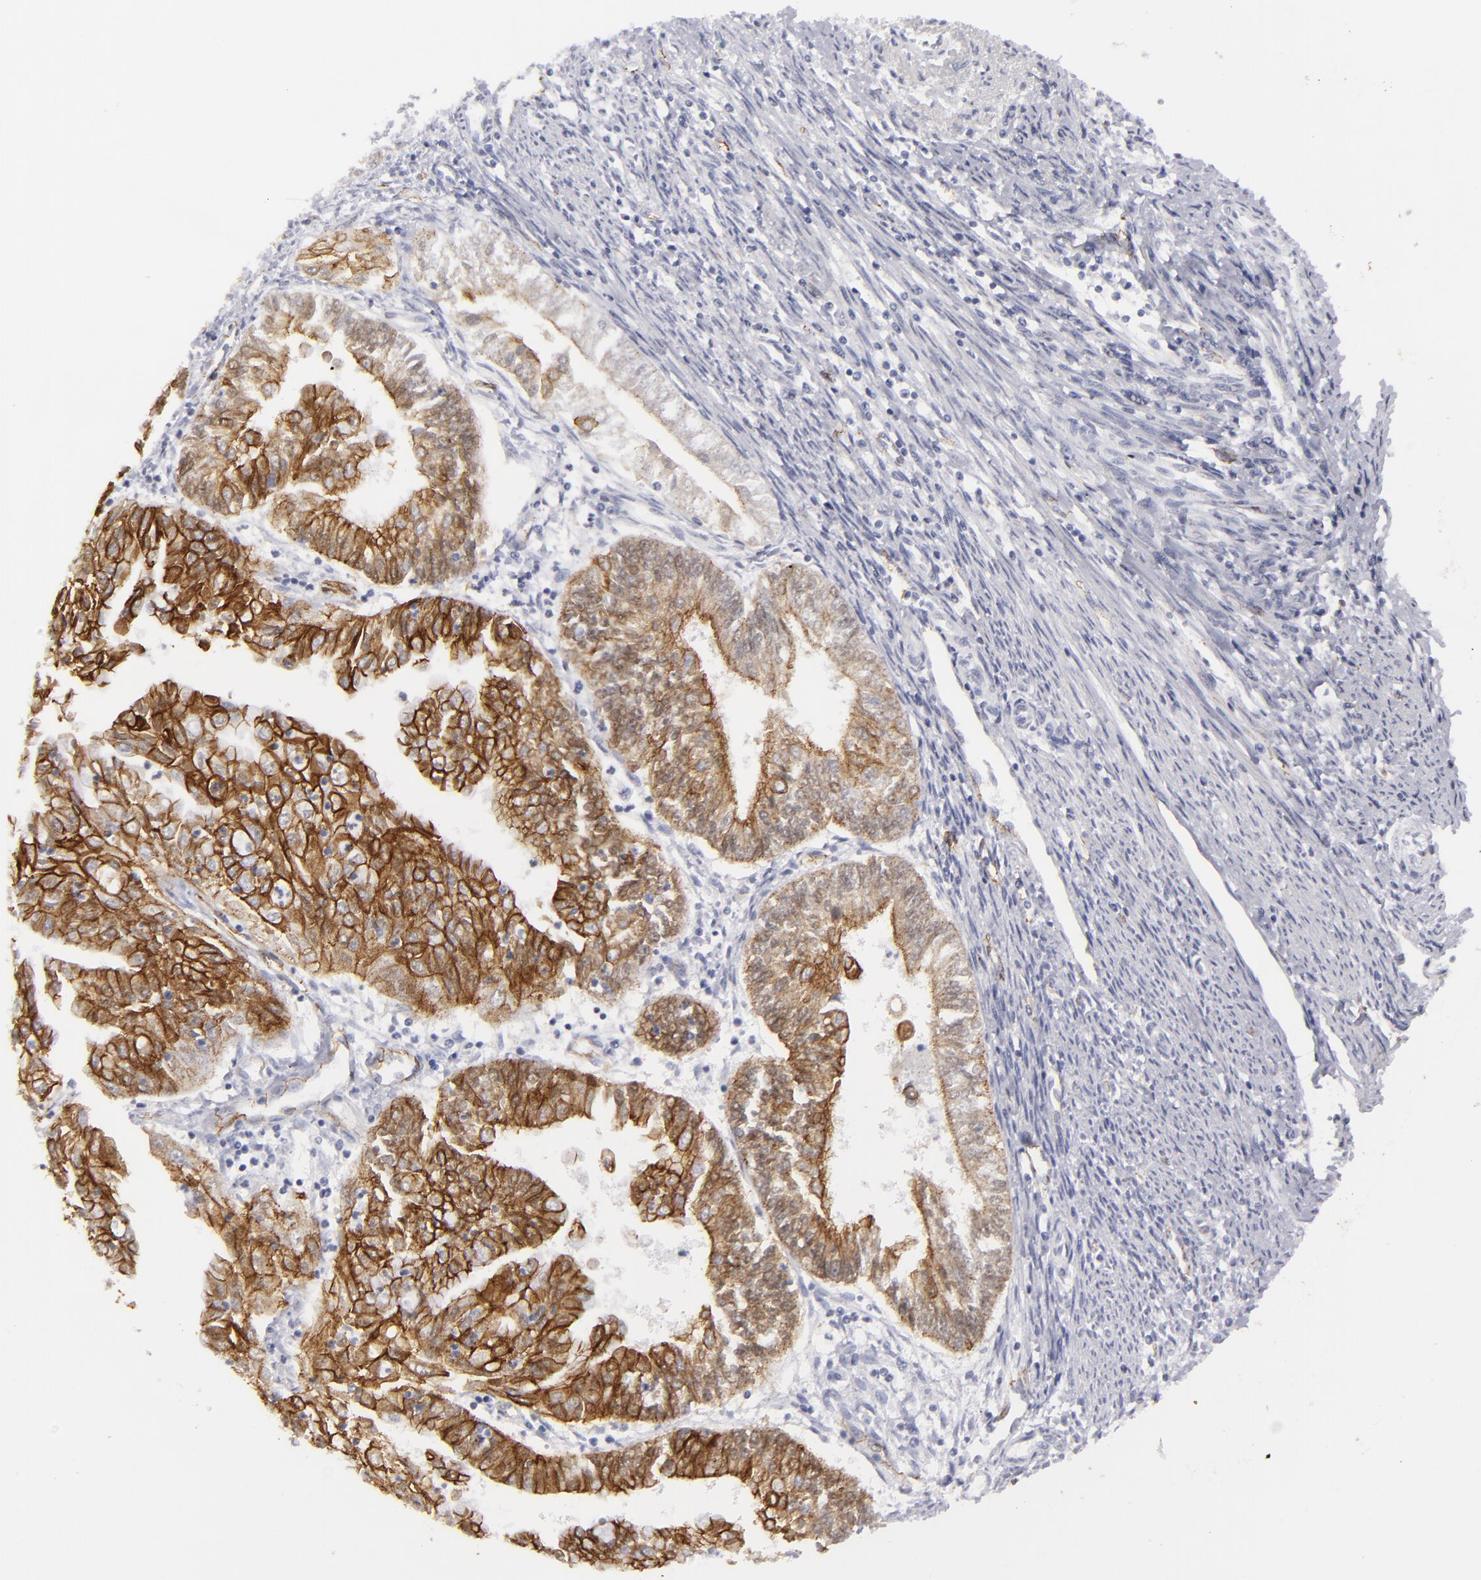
{"staining": {"intensity": "moderate", "quantity": ">75%", "location": "cytoplasmic/membranous"}, "tissue": "endometrial cancer", "cell_type": "Tumor cells", "image_type": "cancer", "snomed": [{"axis": "morphology", "description": "Adenocarcinoma, NOS"}, {"axis": "topography", "description": "Endometrium"}], "caption": "The micrograph shows a brown stain indicating the presence of a protein in the cytoplasmic/membranous of tumor cells in endometrial adenocarcinoma. (IHC, brightfield microscopy, high magnification).", "gene": "JUP", "patient": {"sex": "female", "age": 75}}